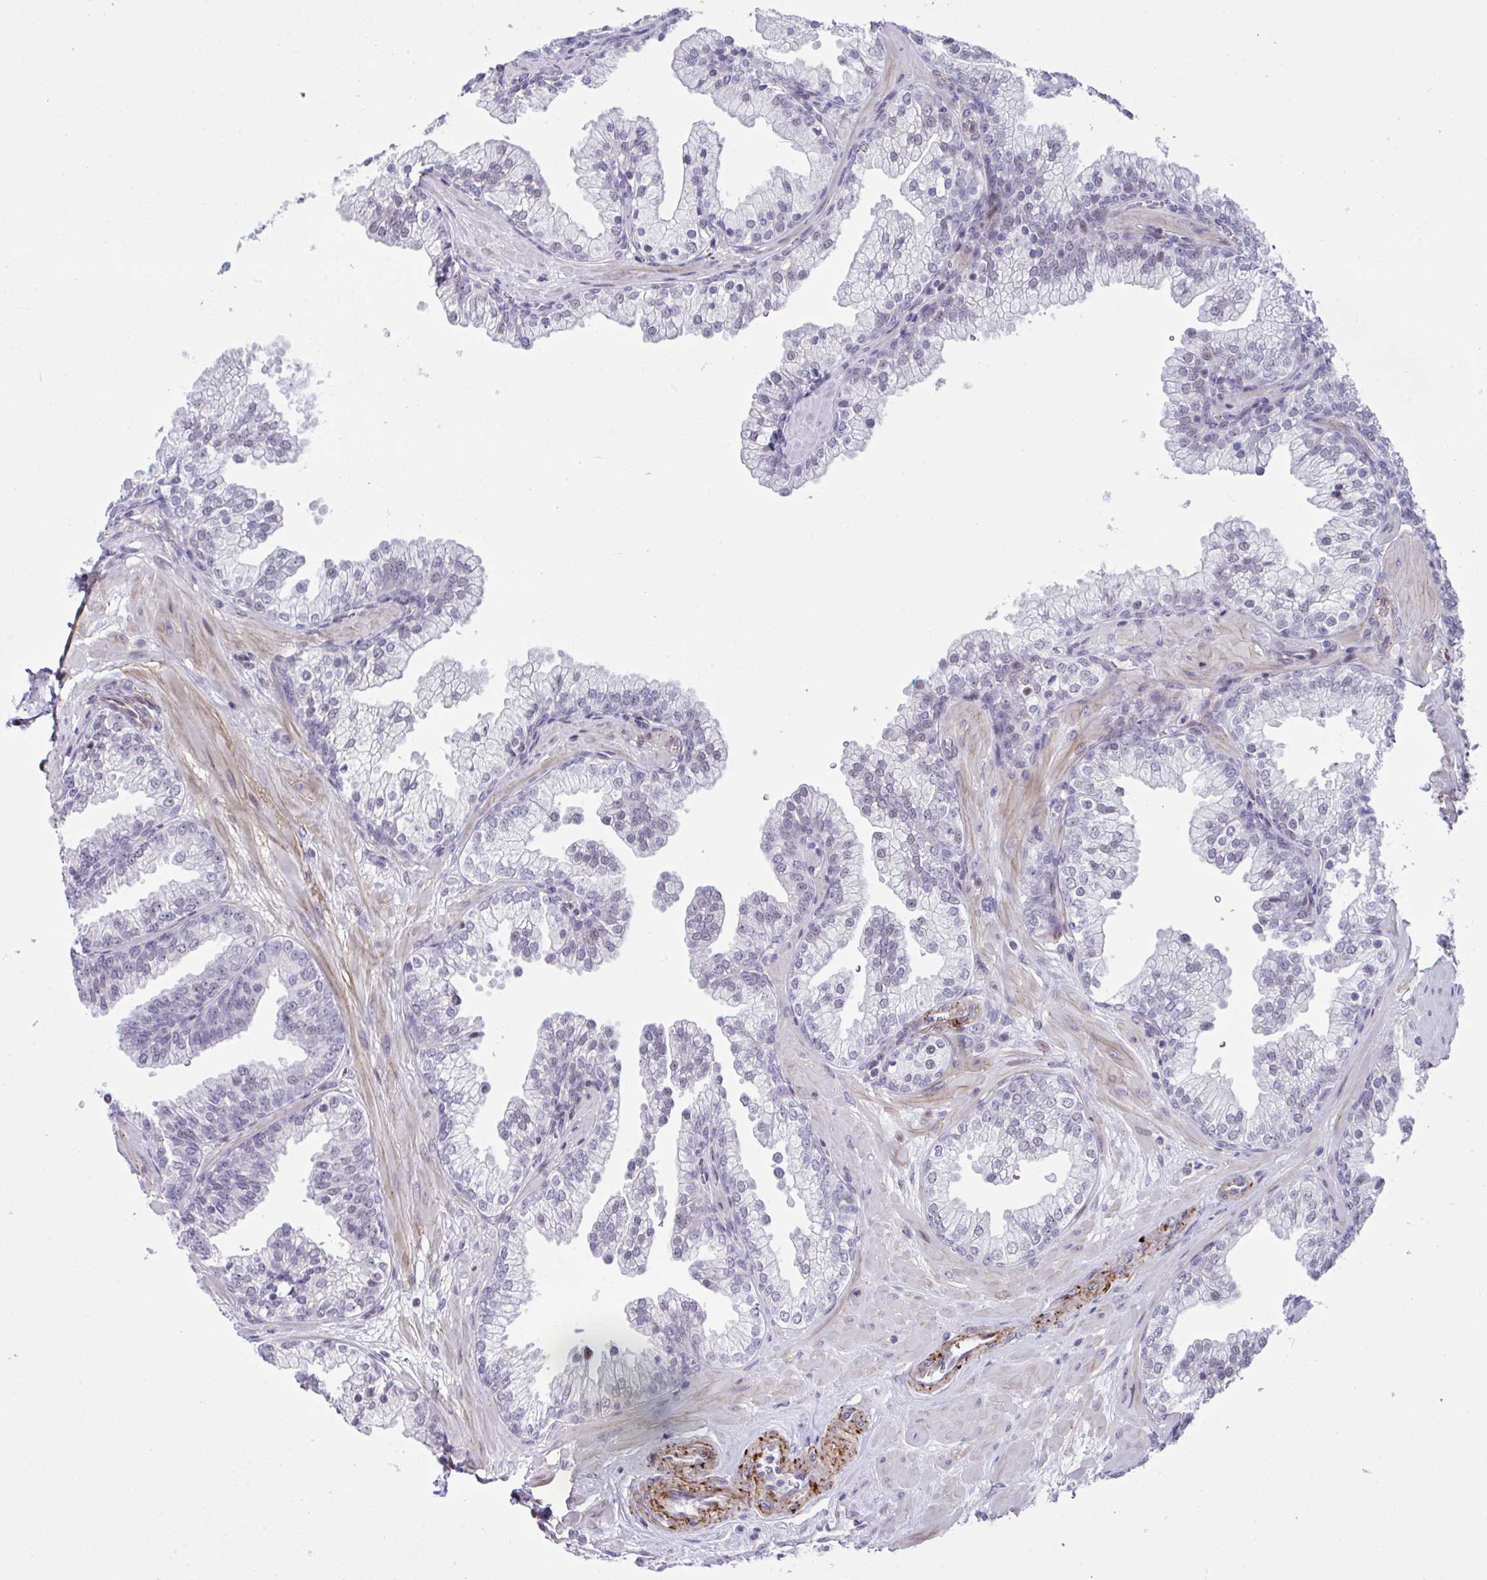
{"staining": {"intensity": "negative", "quantity": "none", "location": "none"}, "tissue": "prostate", "cell_type": "Glandular cells", "image_type": "normal", "snomed": [{"axis": "morphology", "description": "Normal tissue, NOS"}, {"axis": "topography", "description": "Prostate"}, {"axis": "topography", "description": "Peripheral nerve tissue"}], "caption": "Micrograph shows no significant protein staining in glandular cells of normal prostate. (Stains: DAB (3,3'-diaminobenzidine) immunohistochemistry (IHC) with hematoxylin counter stain, Microscopy: brightfield microscopy at high magnification).", "gene": "FBXO34", "patient": {"sex": "male", "age": 61}}